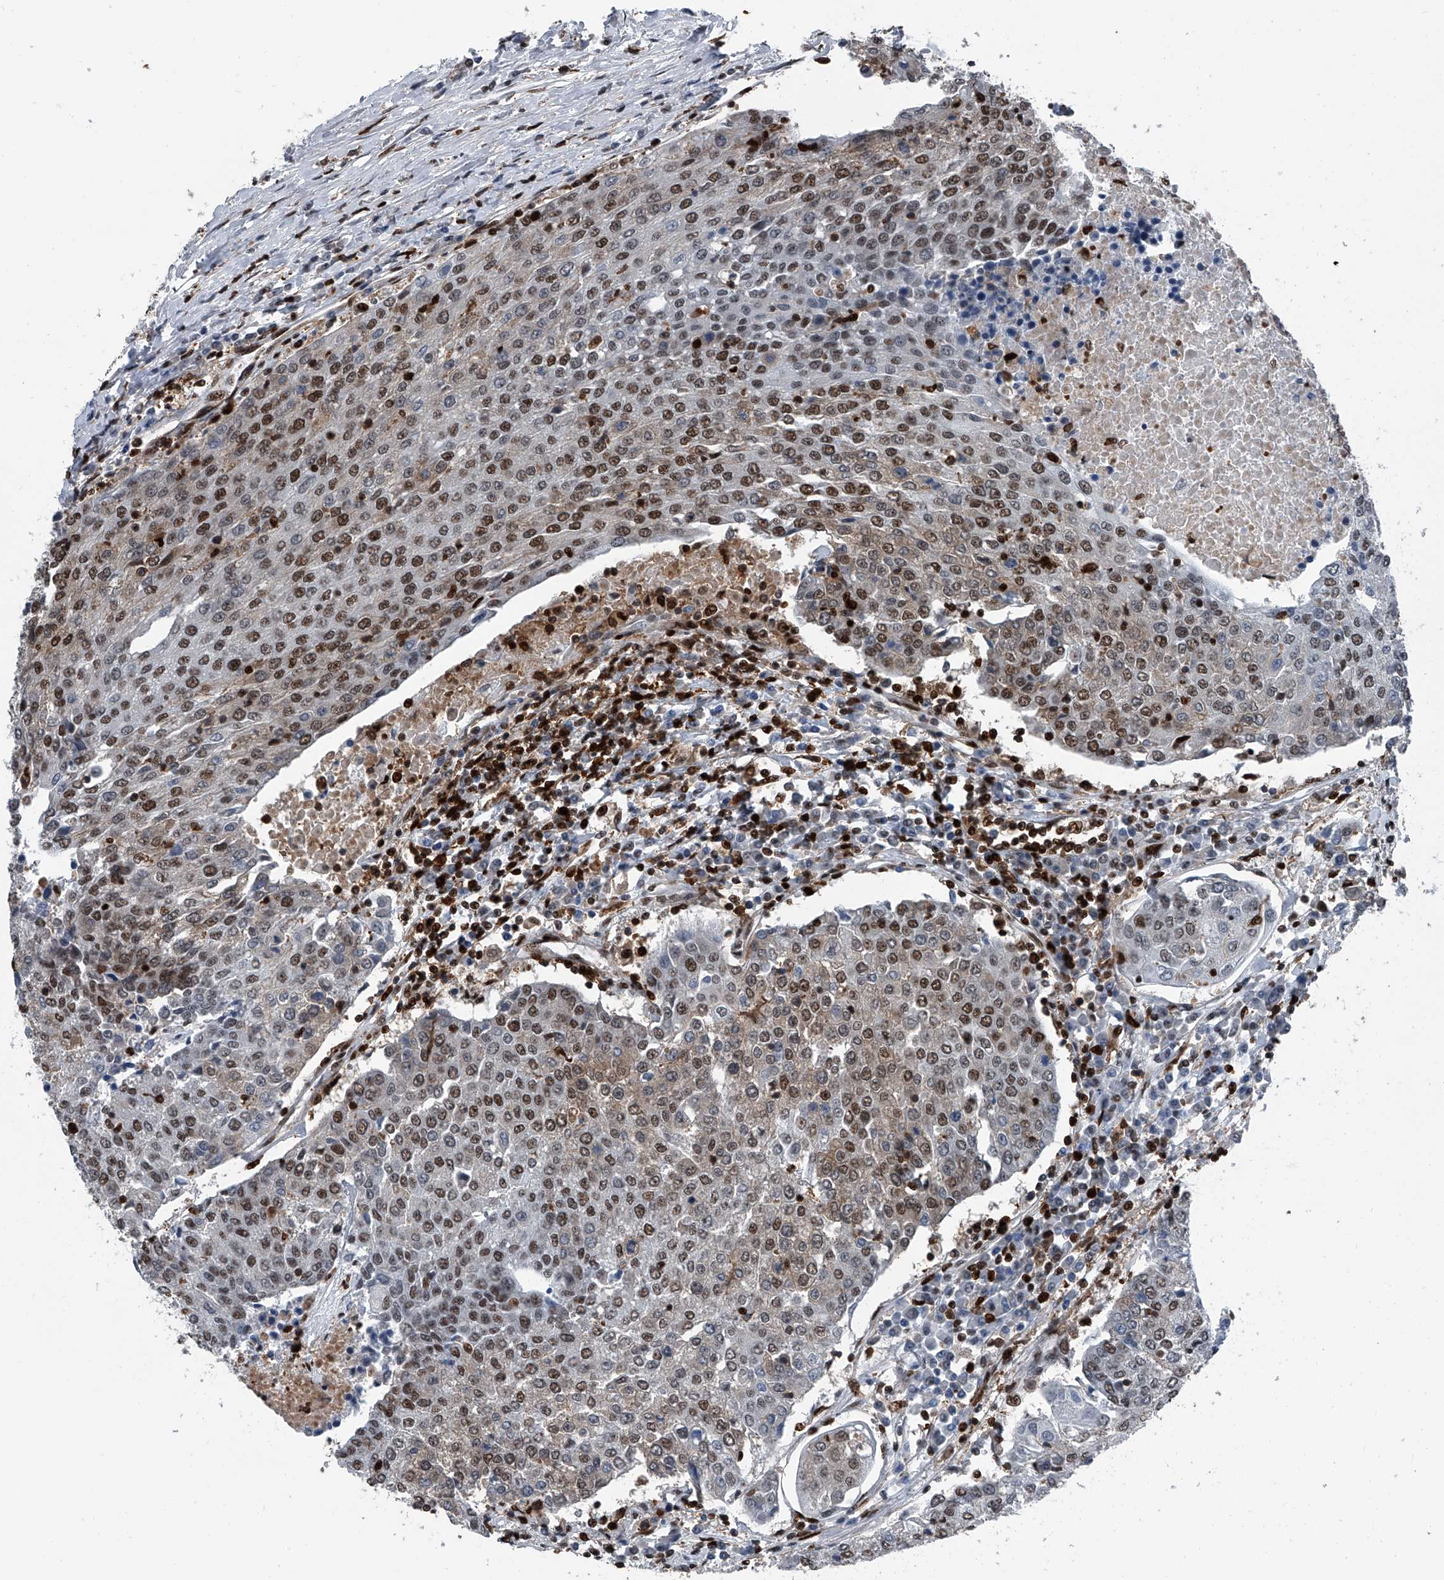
{"staining": {"intensity": "moderate", "quantity": "25%-75%", "location": "nuclear"}, "tissue": "urothelial cancer", "cell_type": "Tumor cells", "image_type": "cancer", "snomed": [{"axis": "morphology", "description": "Urothelial carcinoma, High grade"}, {"axis": "topography", "description": "Urinary bladder"}], "caption": "Urothelial carcinoma (high-grade) stained with a protein marker exhibits moderate staining in tumor cells.", "gene": "FKBP5", "patient": {"sex": "female", "age": 85}}